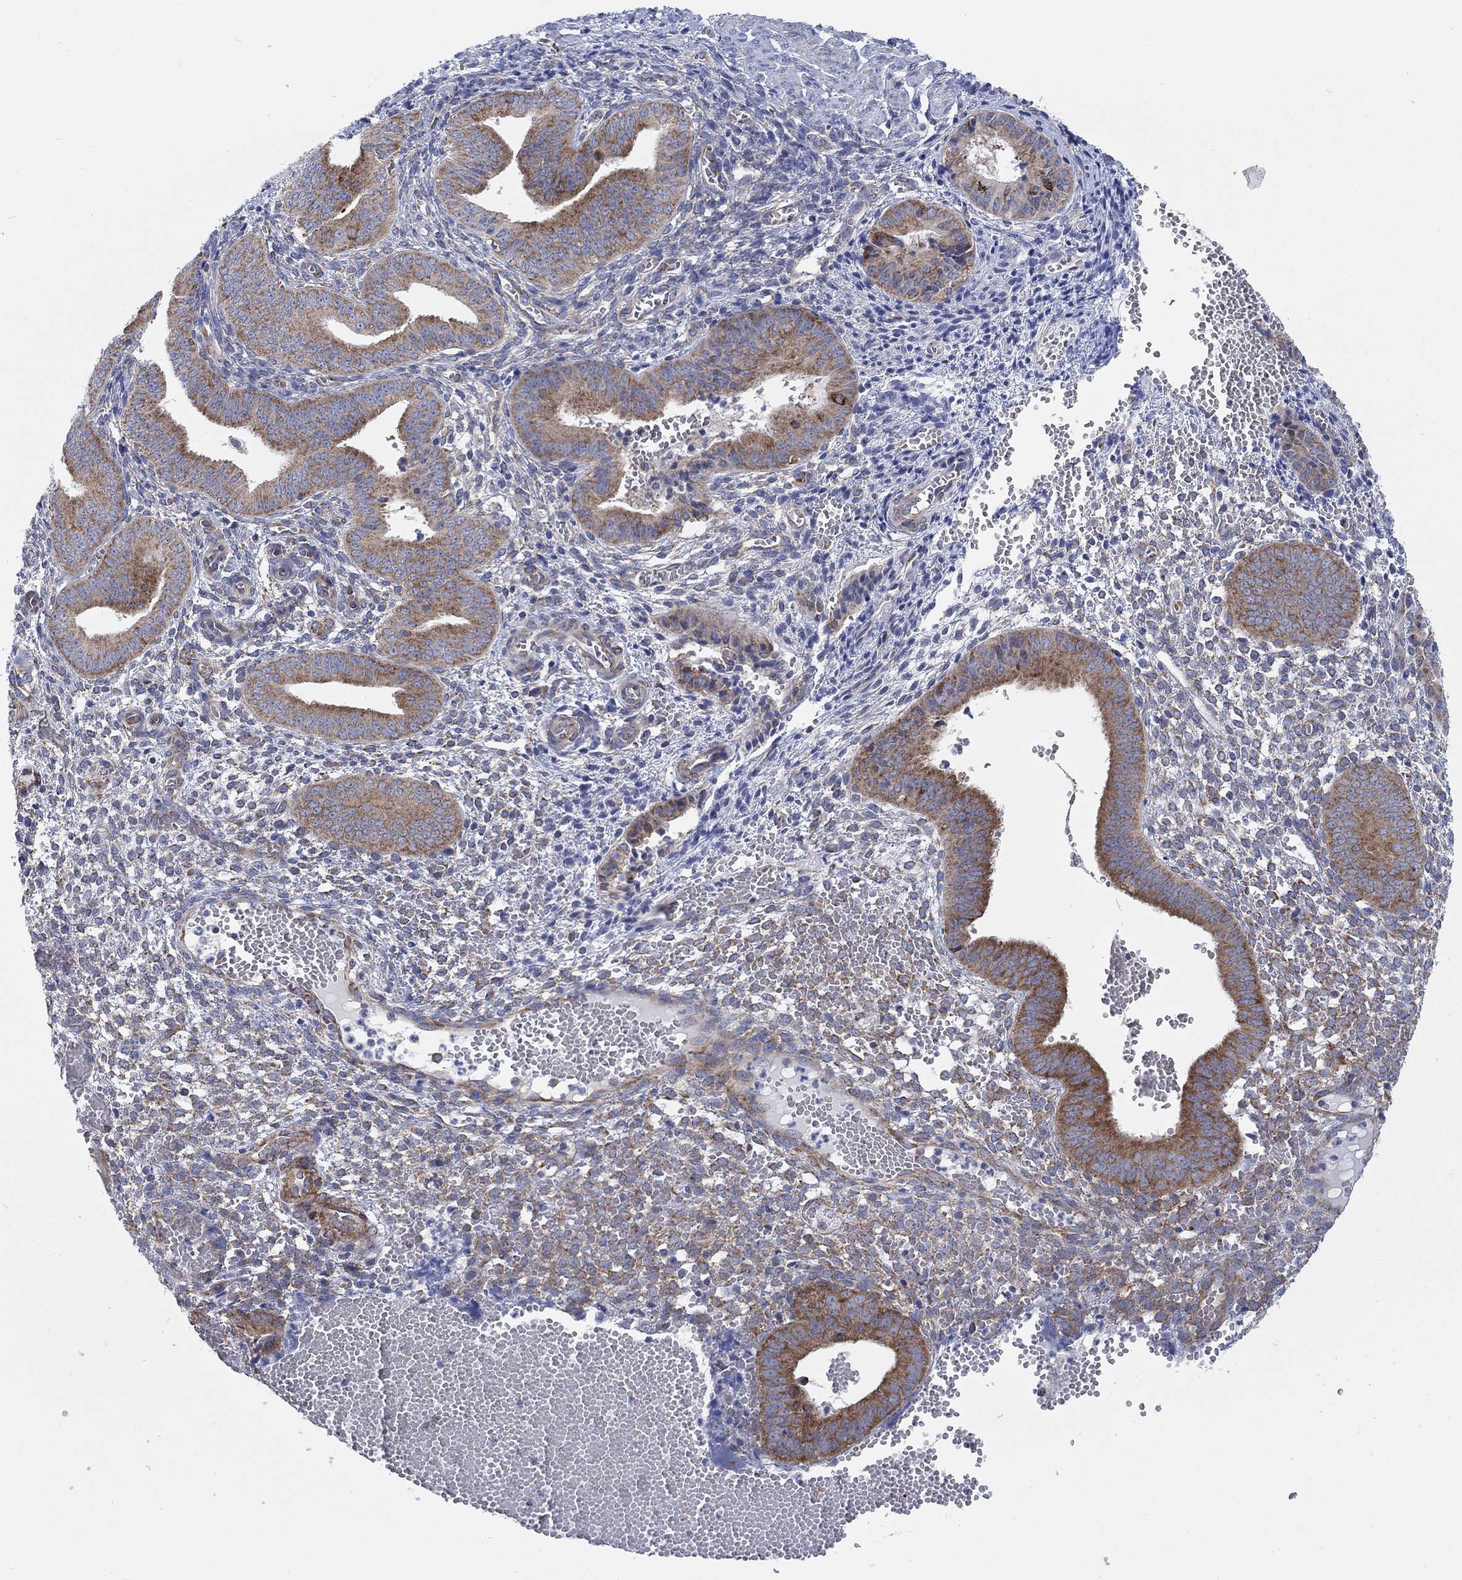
{"staining": {"intensity": "moderate", "quantity": "<25%", "location": "cytoplasmic/membranous"}, "tissue": "endometrium", "cell_type": "Cells in endometrial stroma", "image_type": "normal", "snomed": [{"axis": "morphology", "description": "Normal tissue, NOS"}, {"axis": "topography", "description": "Endometrium"}], "caption": "Endometrium stained with immunohistochemistry (IHC) demonstrates moderate cytoplasmic/membranous positivity in approximately <25% of cells in endometrial stroma. Nuclei are stained in blue.", "gene": "TMEM59", "patient": {"sex": "female", "age": 42}}